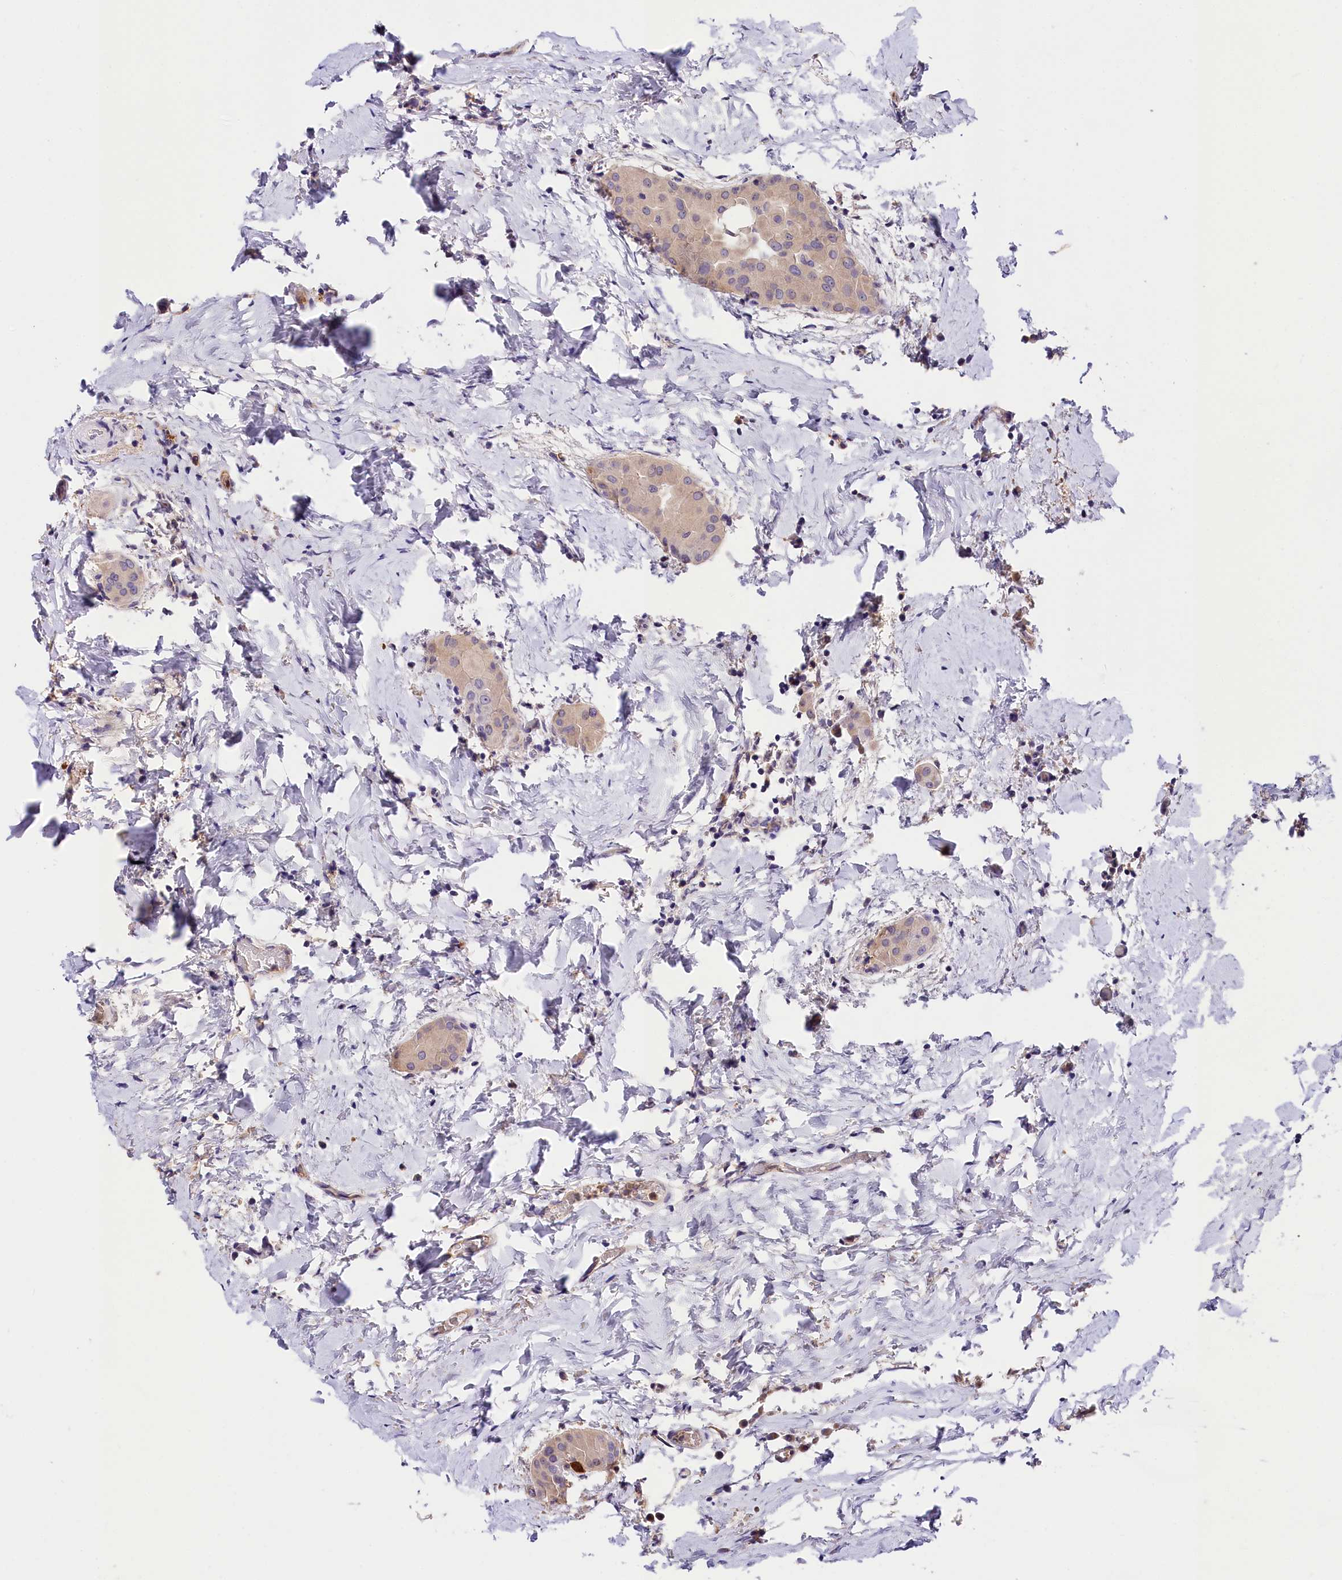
{"staining": {"intensity": "negative", "quantity": "none", "location": "none"}, "tissue": "thyroid cancer", "cell_type": "Tumor cells", "image_type": "cancer", "snomed": [{"axis": "morphology", "description": "Papillary adenocarcinoma, NOS"}, {"axis": "topography", "description": "Thyroid gland"}], "caption": "Protein analysis of papillary adenocarcinoma (thyroid) exhibits no significant positivity in tumor cells. Nuclei are stained in blue.", "gene": "ARMC6", "patient": {"sex": "male", "age": 33}}